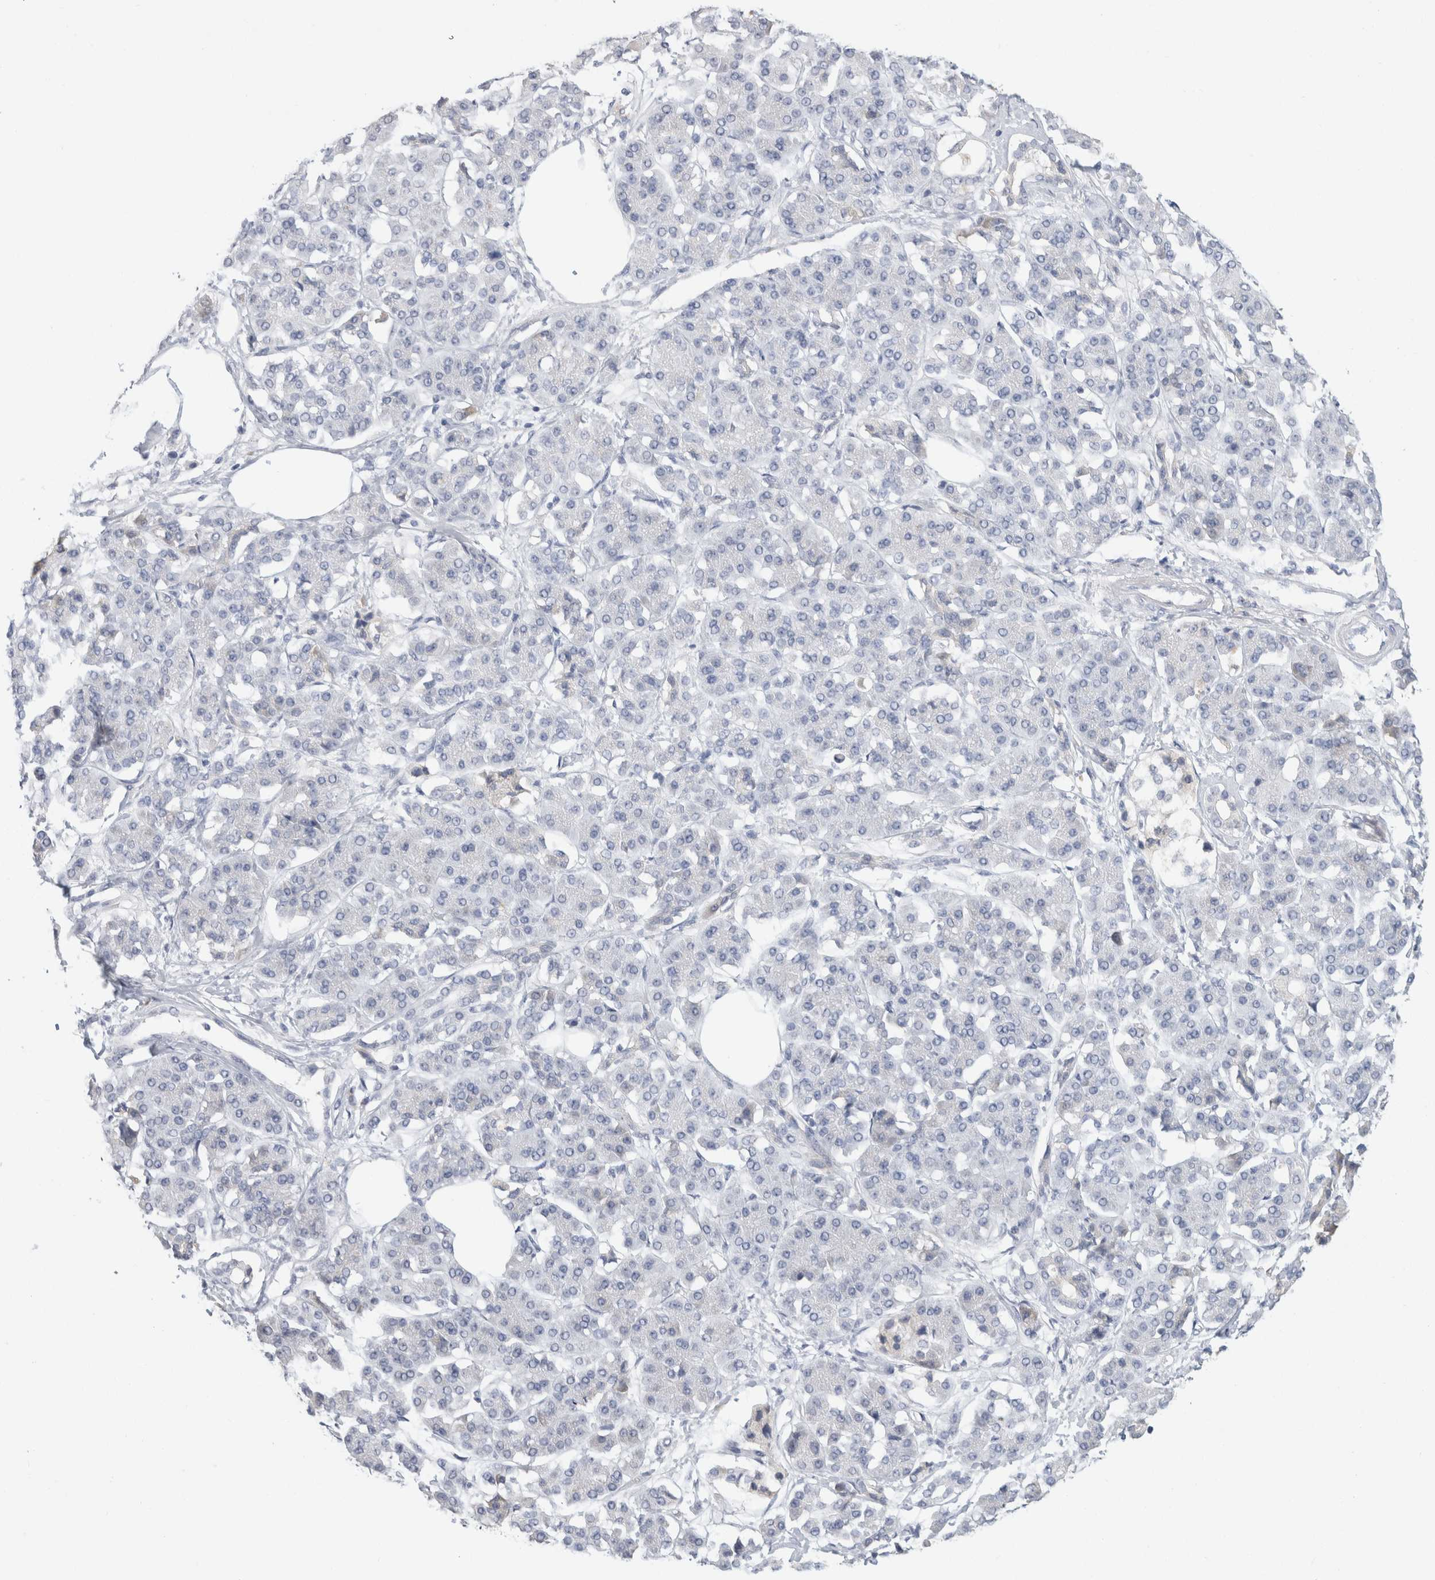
{"staining": {"intensity": "negative", "quantity": "none", "location": "none"}, "tissue": "pancreatic cancer", "cell_type": "Tumor cells", "image_type": "cancer", "snomed": [{"axis": "morphology", "description": "Adenocarcinoma, NOS"}, {"axis": "topography", "description": "Pancreas"}], "caption": "High power microscopy histopathology image of an IHC micrograph of adenocarcinoma (pancreatic), revealing no significant expression in tumor cells.", "gene": "SCGB1A1", "patient": {"sex": "female", "age": 56}}